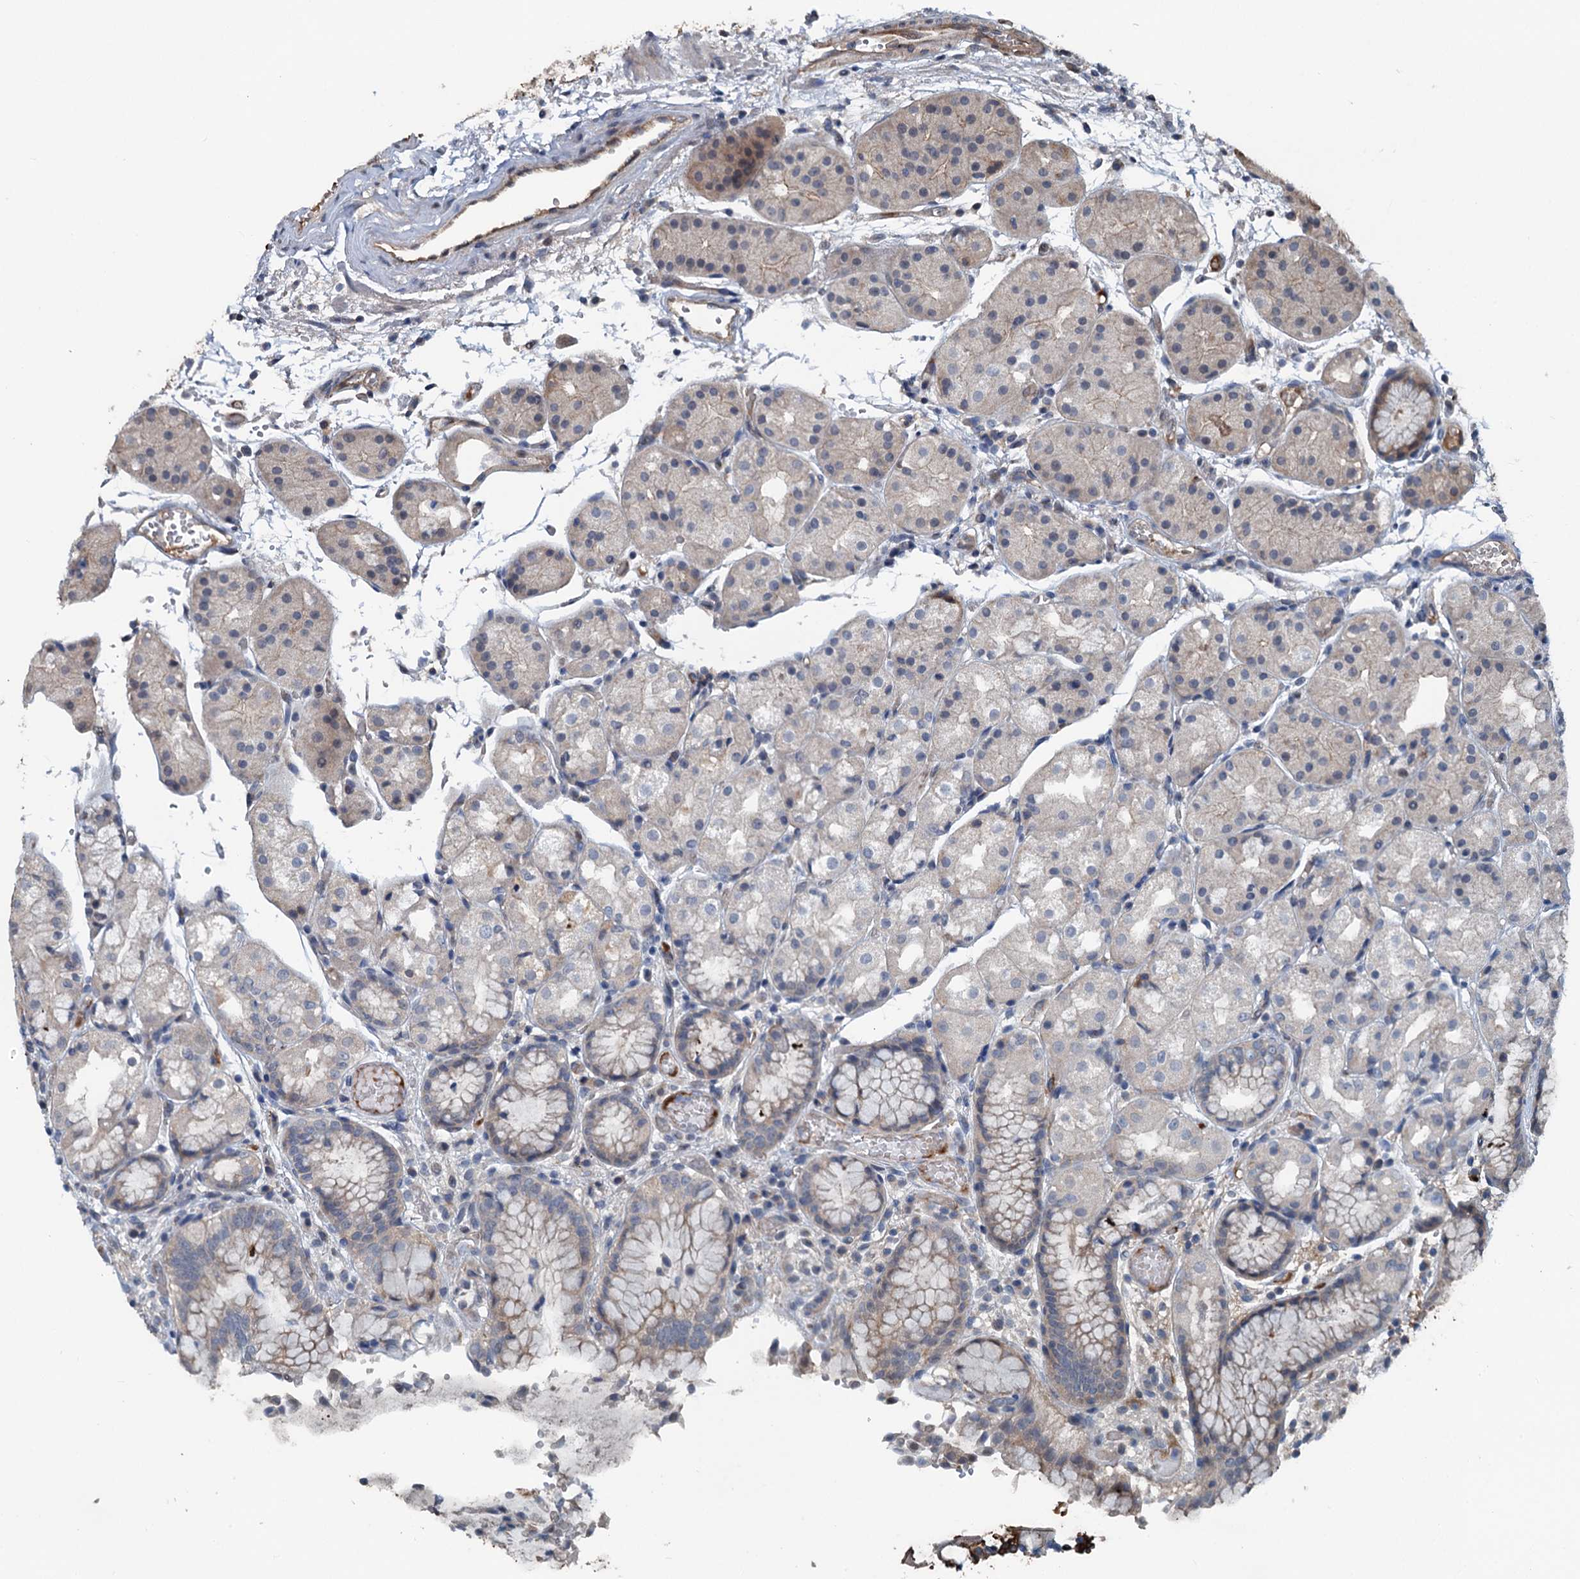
{"staining": {"intensity": "moderate", "quantity": "<25%", "location": "cytoplasmic/membranous,nuclear"}, "tissue": "stomach", "cell_type": "Glandular cells", "image_type": "normal", "snomed": [{"axis": "morphology", "description": "Normal tissue, NOS"}, {"axis": "topography", "description": "Stomach, upper"}], "caption": "Stomach stained with a brown dye demonstrates moderate cytoplasmic/membranous,nuclear positive positivity in approximately <25% of glandular cells.", "gene": "TEDC1", "patient": {"sex": "male", "age": 72}}